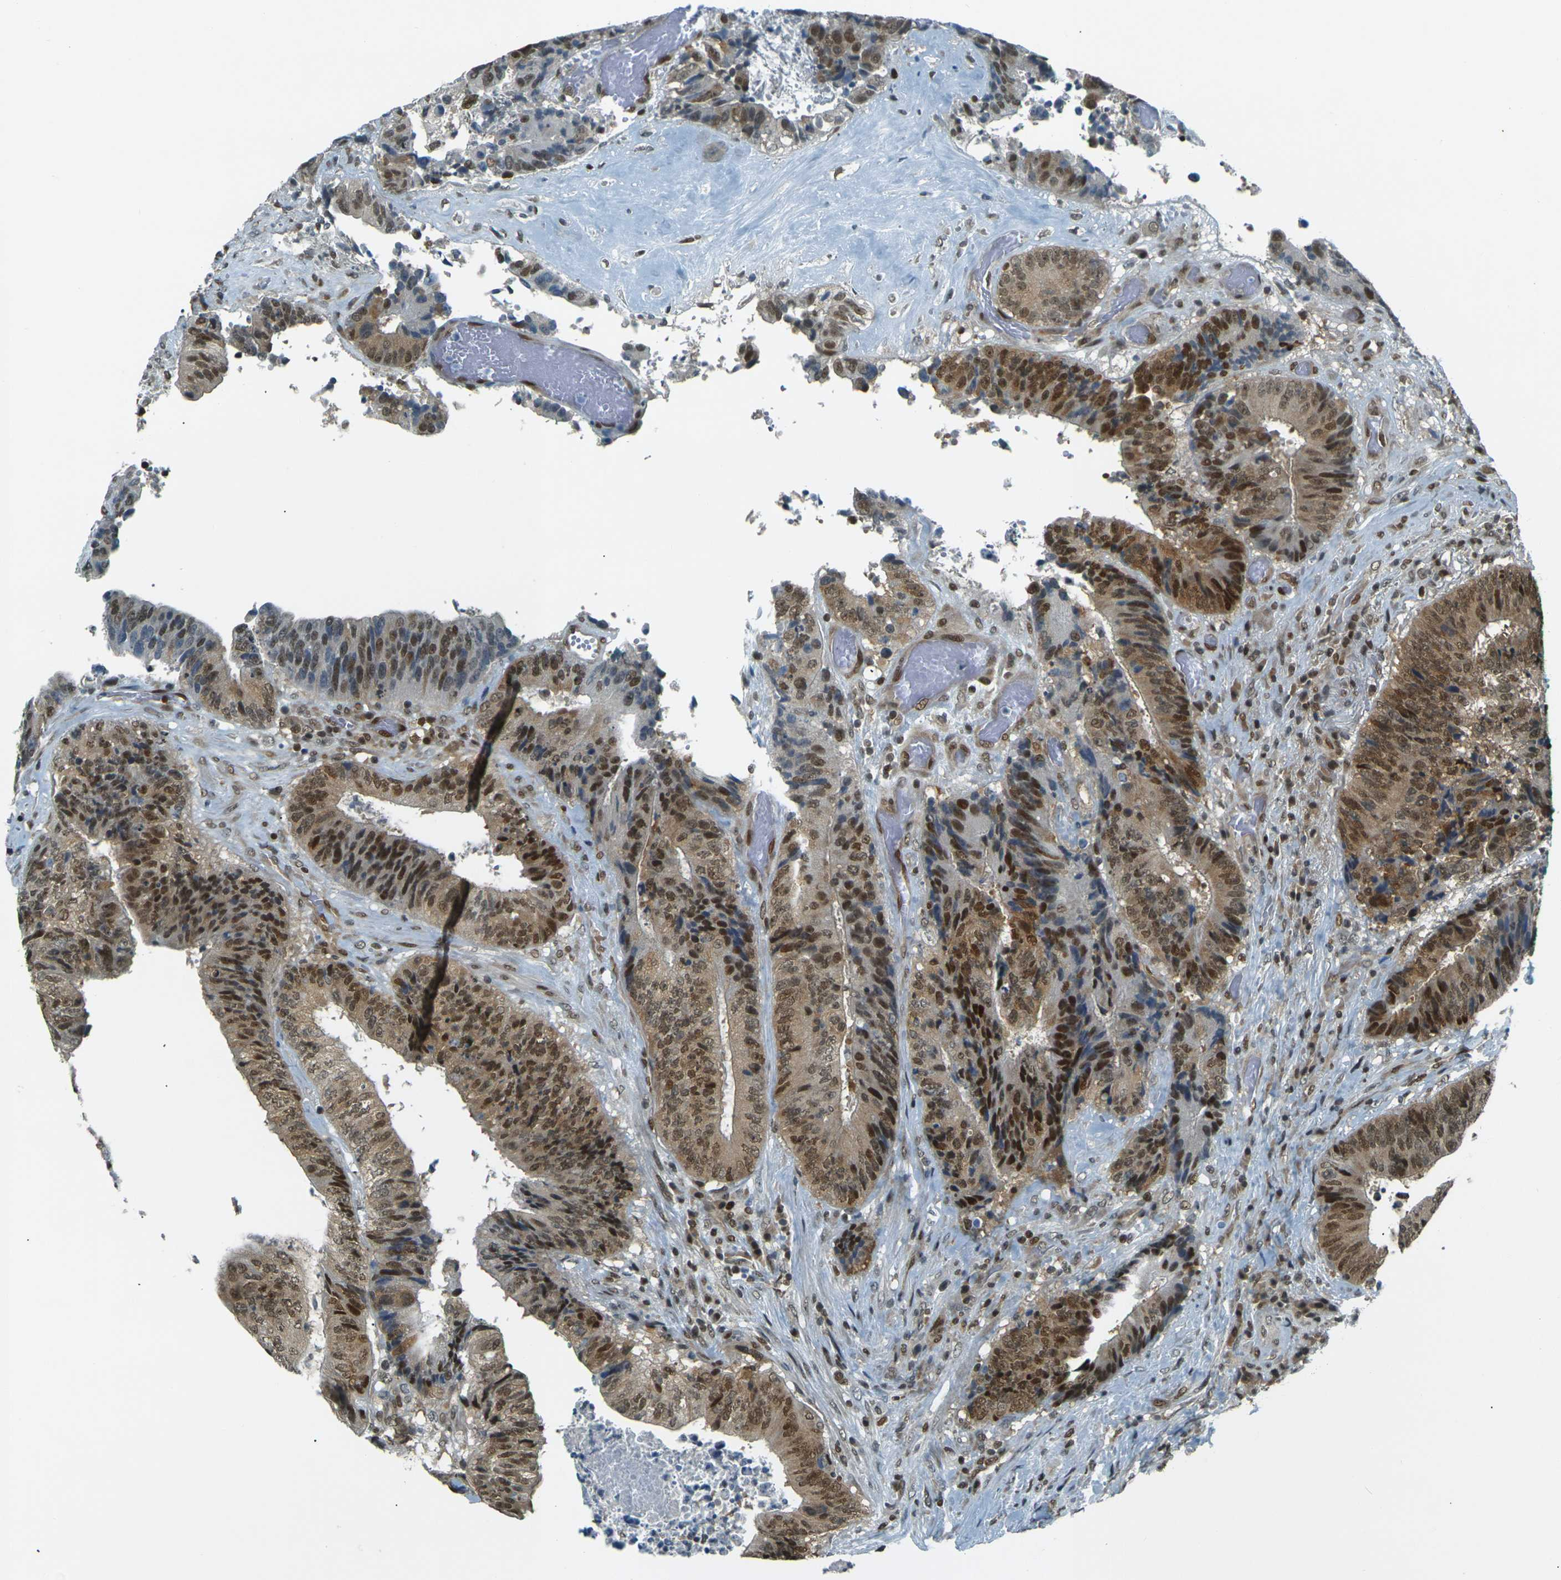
{"staining": {"intensity": "moderate", "quantity": ">75%", "location": "cytoplasmic/membranous,nuclear"}, "tissue": "colorectal cancer", "cell_type": "Tumor cells", "image_type": "cancer", "snomed": [{"axis": "morphology", "description": "Adenocarcinoma, NOS"}, {"axis": "topography", "description": "Rectum"}], "caption": "The histopathology image demonstrates staining of colorectal cancer (adenocarcinoma), revealing moderate cytoplasmic/membranous and nuclear protein positivity (brown color) within tumor cells.", "gene": "NHEJ1", "patient": {"sex": "male", "age": 72}}